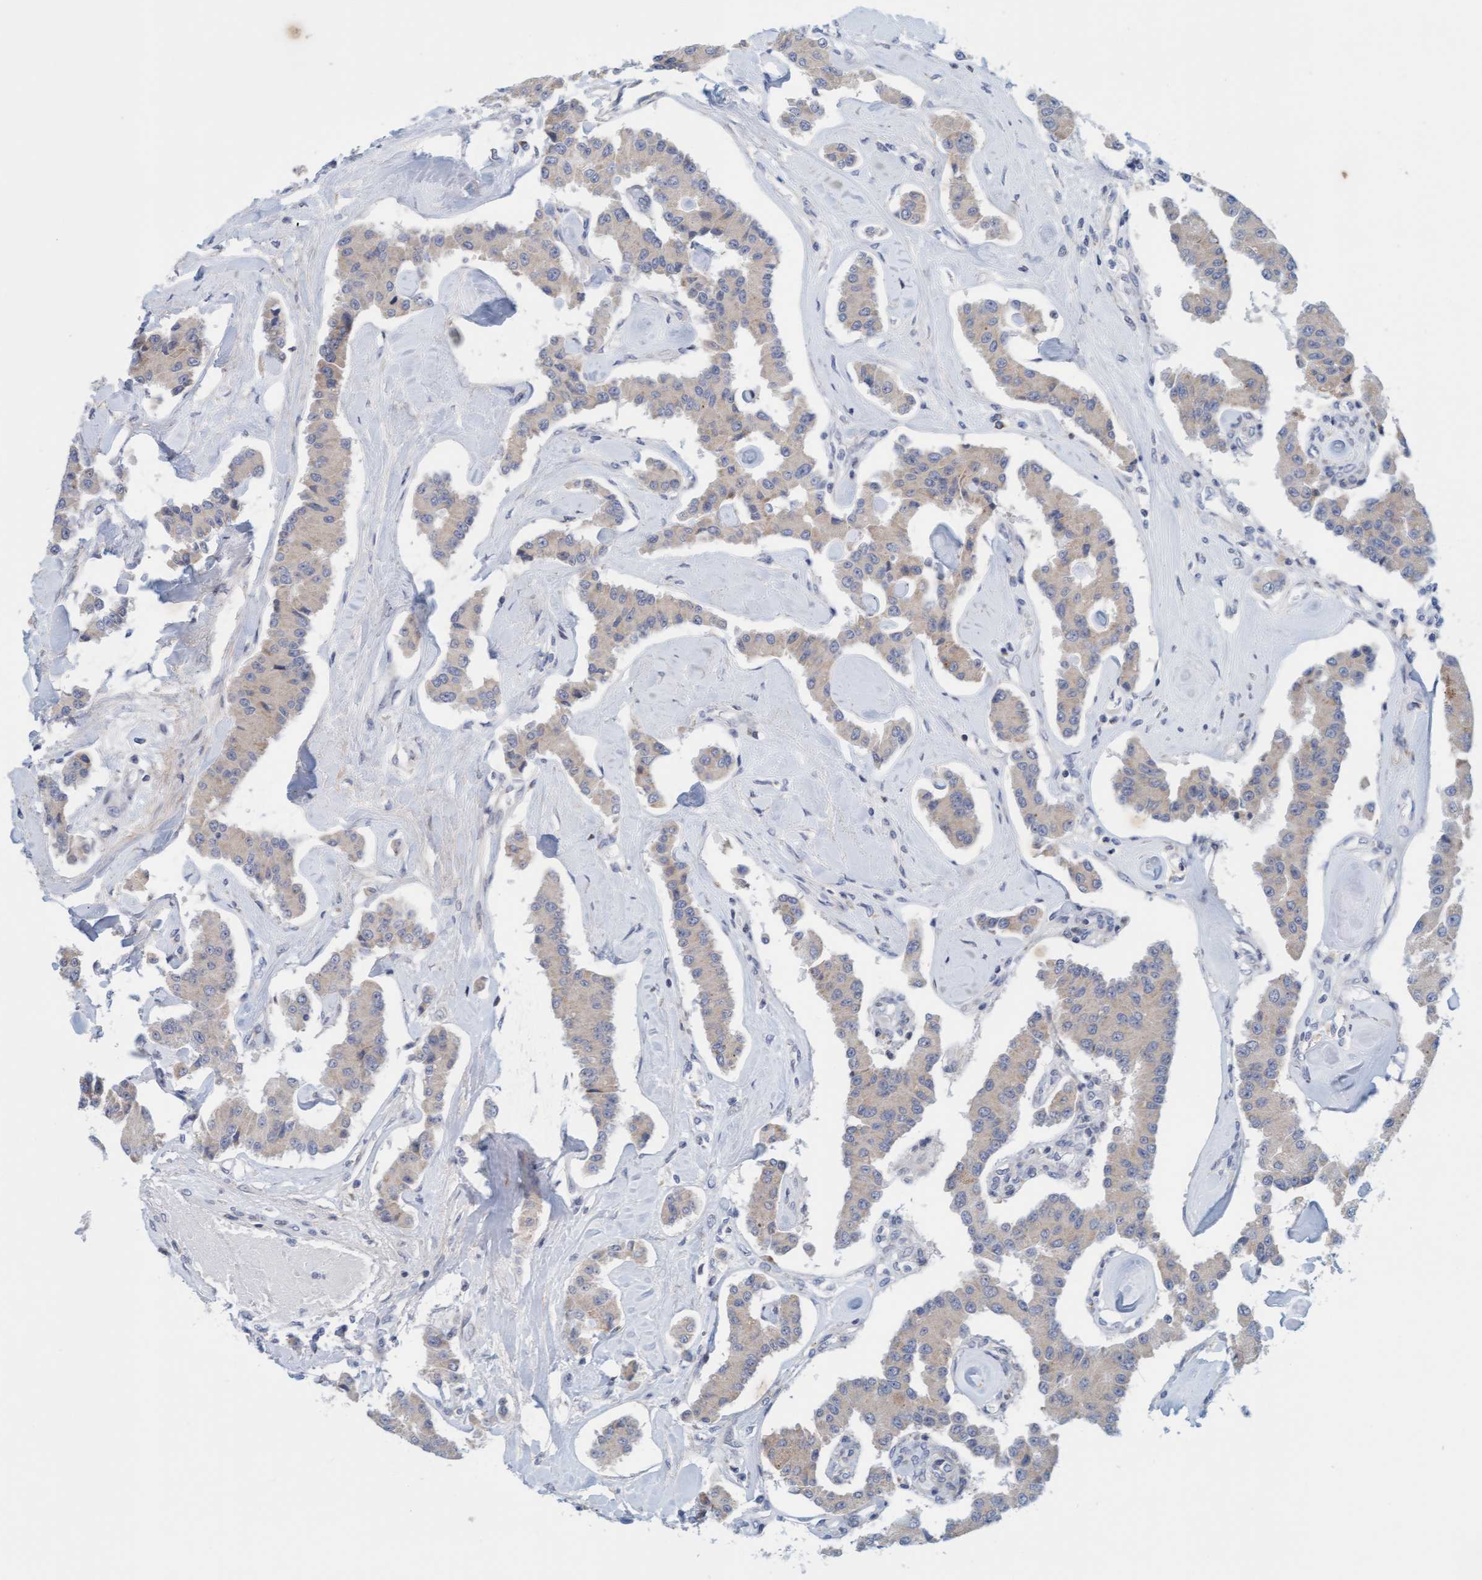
{"staining": {"intensity": "negative", "quantity": "none", "location": "none"}, "tissue": "carcinoid", "cell_type": "Tumor cells", "image_type": "cancer", "snomed": [{"axis": "morphology", "description": "Carcinoid, malignant, NOS"}, {"axis": "topography", "description": "Pancreas"}], "caption": "IHC of human carcinoid reveals no positivity in tumor cells. (IHC, brightfield microscopy, high magnification).", "gene": "ZC3H3", "patient": {"sex": "male", "age": 41}}